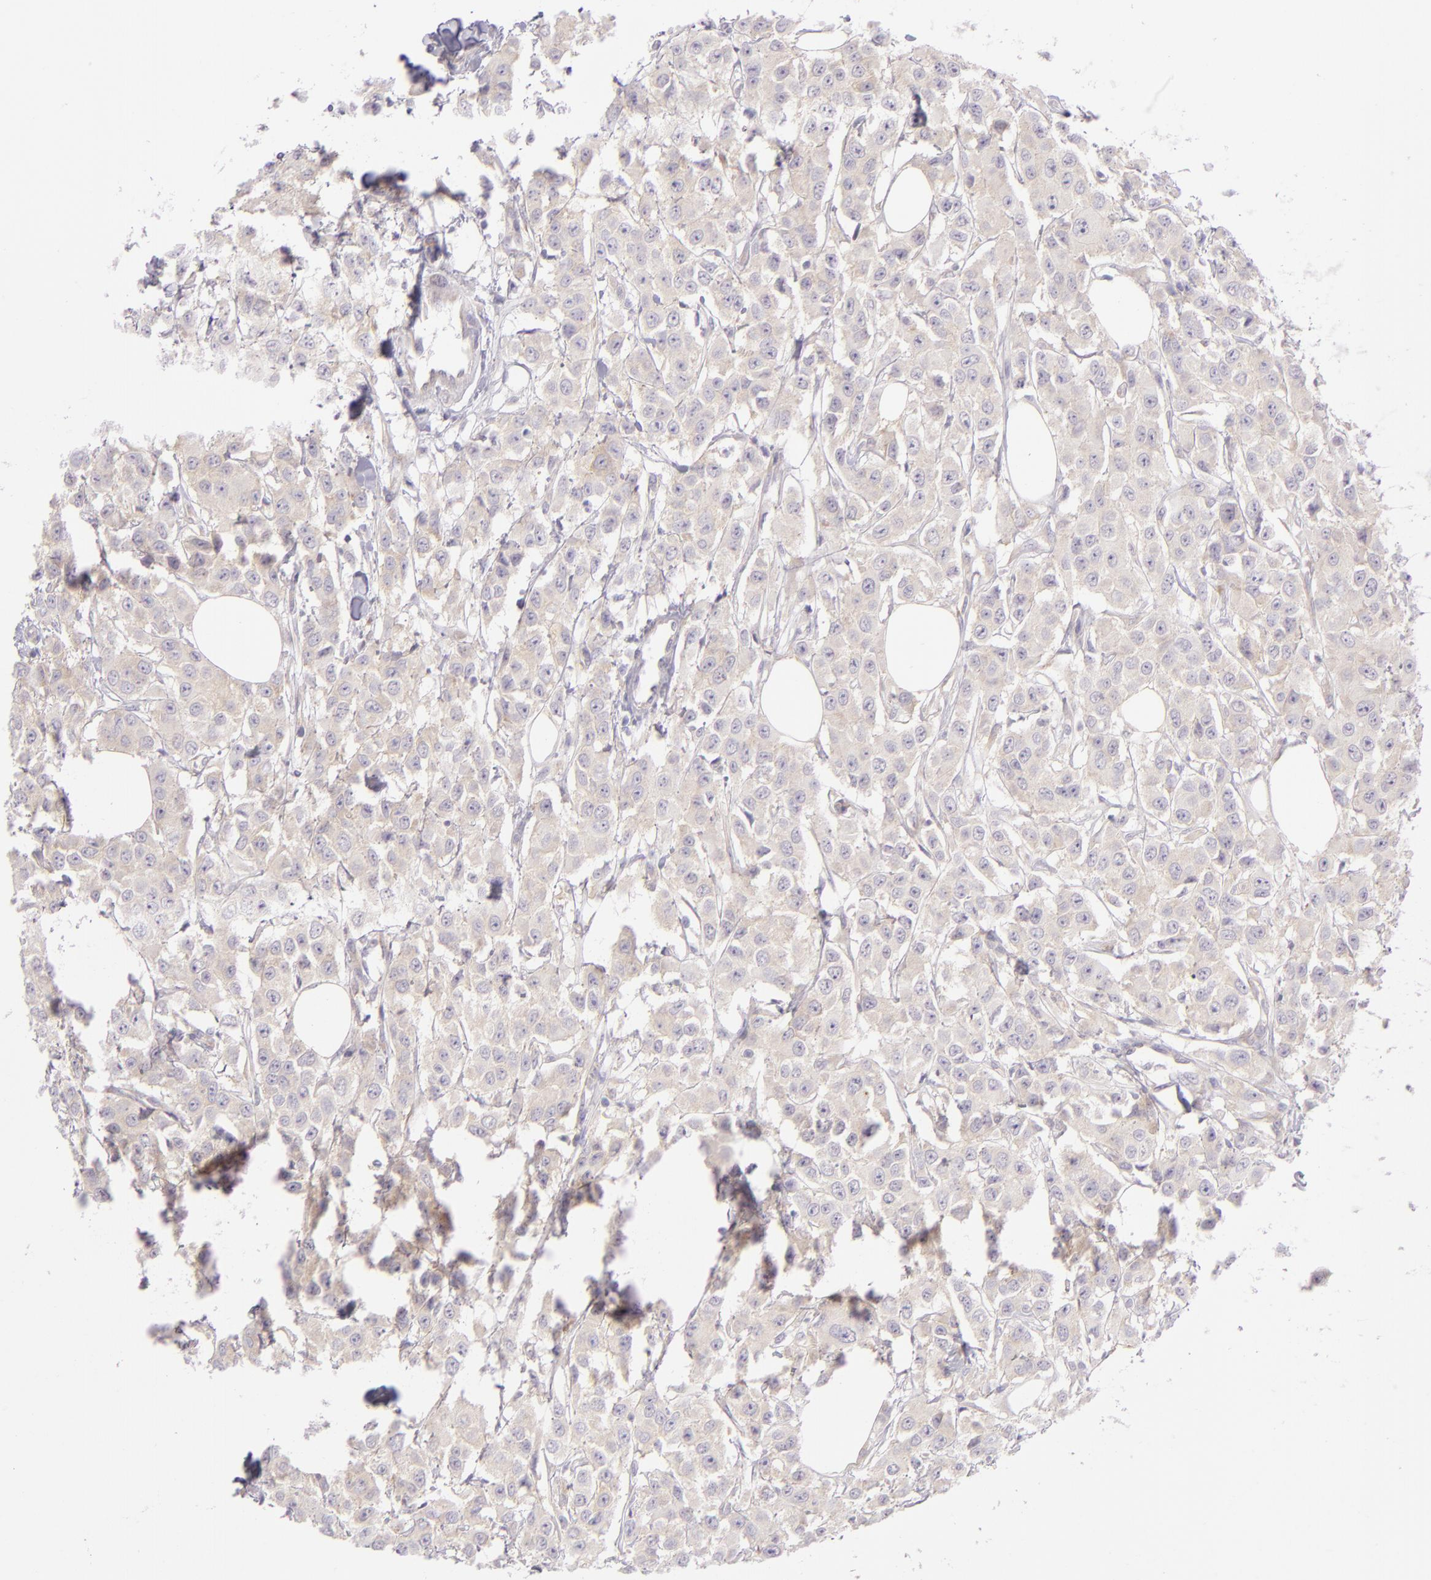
{"staining": {"intensity": "negative", "quantity": "none", "location": "none"}, "tissue": "breast cancer", "cell_type": "Tumor cells", "image_type": "cancer", "snomed": [{"axis": "morphology", "description": "Duct carcinoma"}, {"axis": "topography", "description": "Breast"}], "caption": "DAB (3,3'-diaminobenzidine) immunohistochemical staining of human breast cancer demonstrates no significant staining in tumor cells. The staining is performed using DAB (3,3'-diaminobenzidine) brown chromogen with nuclei counter-stained in using hematoxylin.", "gene": "ZC3H7B", "patient": {"sex": "female", "age": 58}}